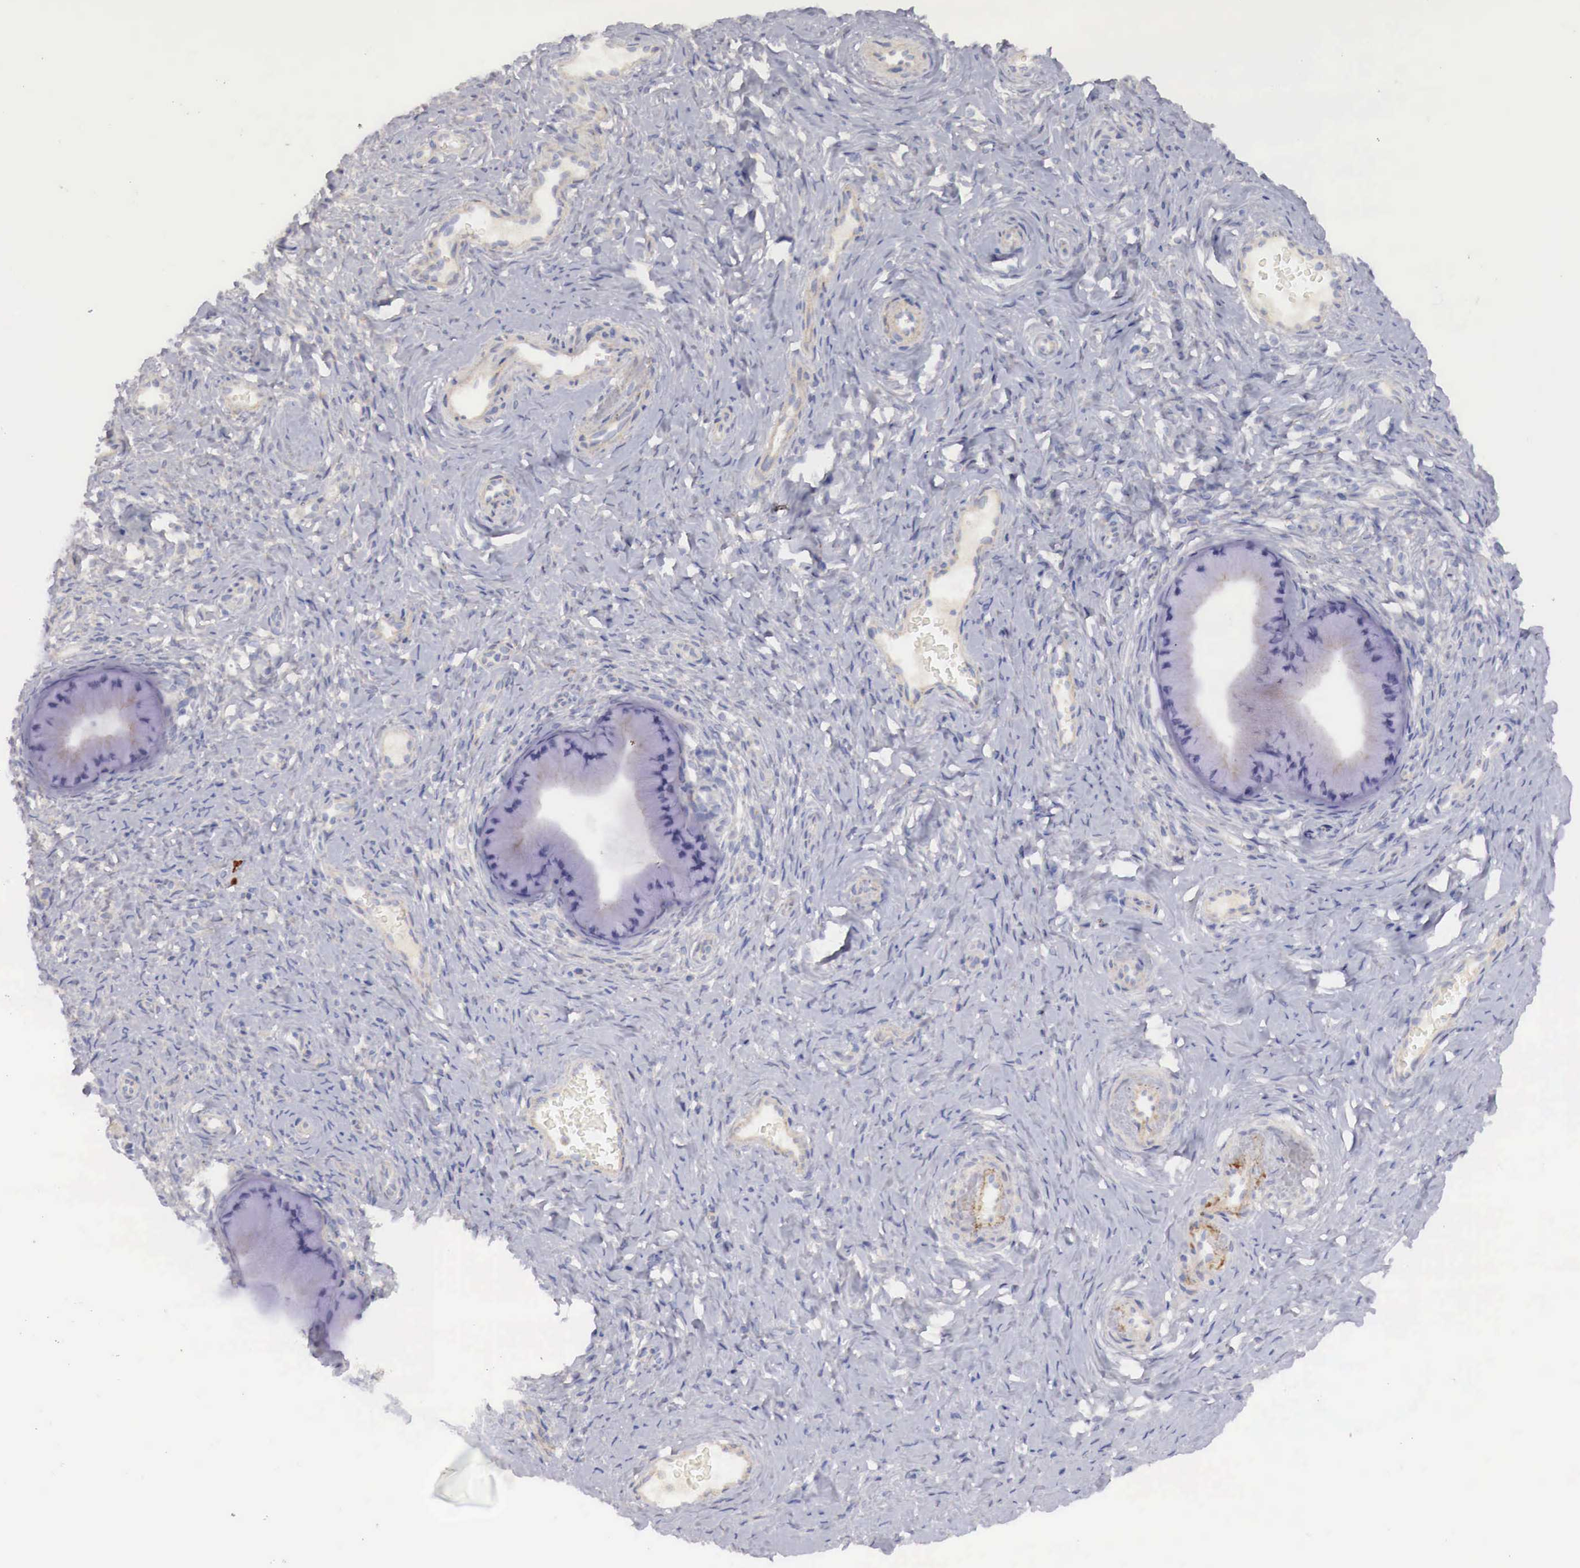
{"staining": {"intensity": "weak", "quantity": "<25%", "location": "cytoplasmic/membranous"}, "tissue": "cervix", "cell_type": "Glandular cells", "image_type": "normal", "snomed": [{"axis": "morphology", "description": "Normal tissue, NOS"}, {"axis": "topography", "description": "Cervix"}], "caption": "This is a micrograph of immunohistochemistry (IHC) staining of normal cervix, which shows no expression in glandular cells.", "gene": "KLHDC7B", "patient": {"sex": "female", "age": 70}}